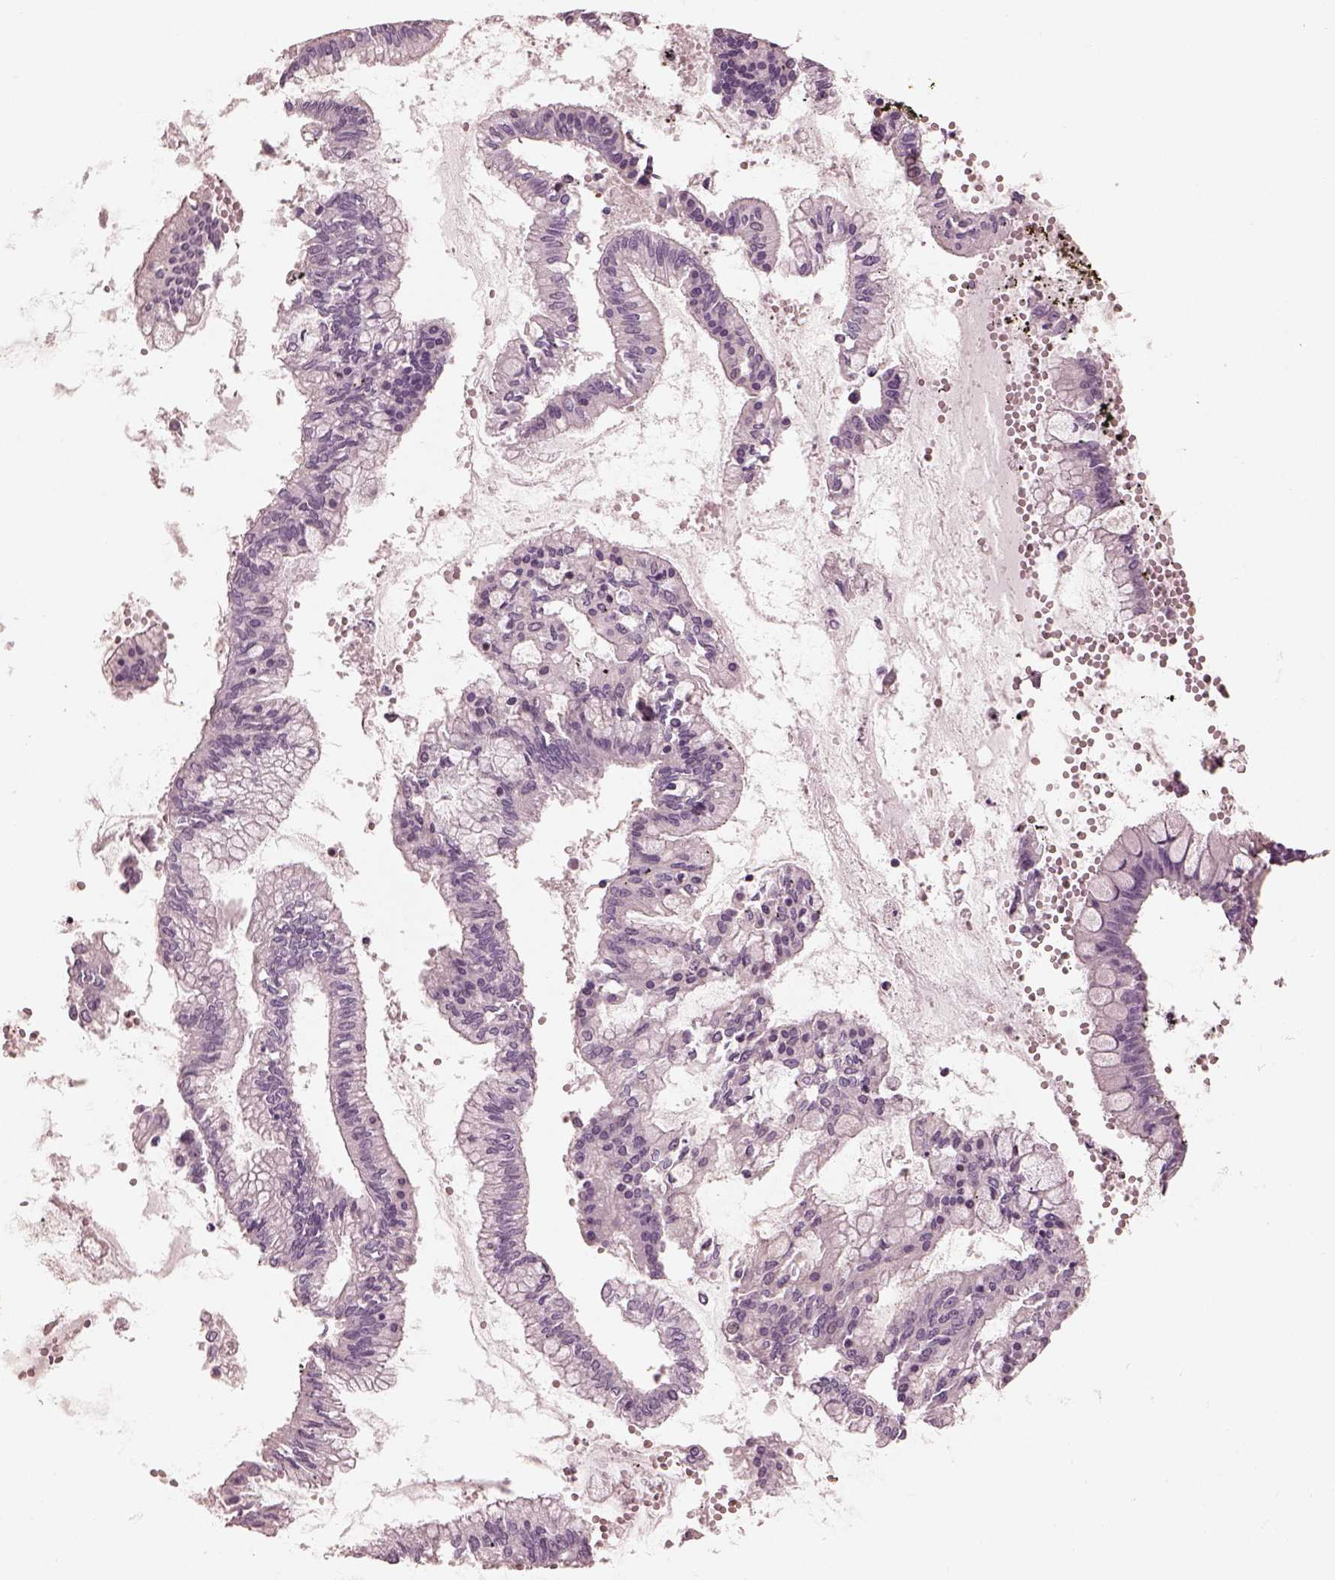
{"staining": {"intensity": "negative", "quantity": "none", "location": "none"}, "tissue": "ovarian cancer", "cell_type": "Tumor cells", "image_type": "cancer", "snomed": [{"axis": "morphology", "description": "Cystadenocarcinoma, mucinous, NOS"}, {"axis": "topography", "description": "Ovary"}], "caption": "Immunohistochemistry (IHC) histopathology image of human ovarian cancer stained for a protein (brown), which demonstrates no expression in tumor cells.", "gene": "PRKACG", "patient": {"sex": "female", "age": 67}}